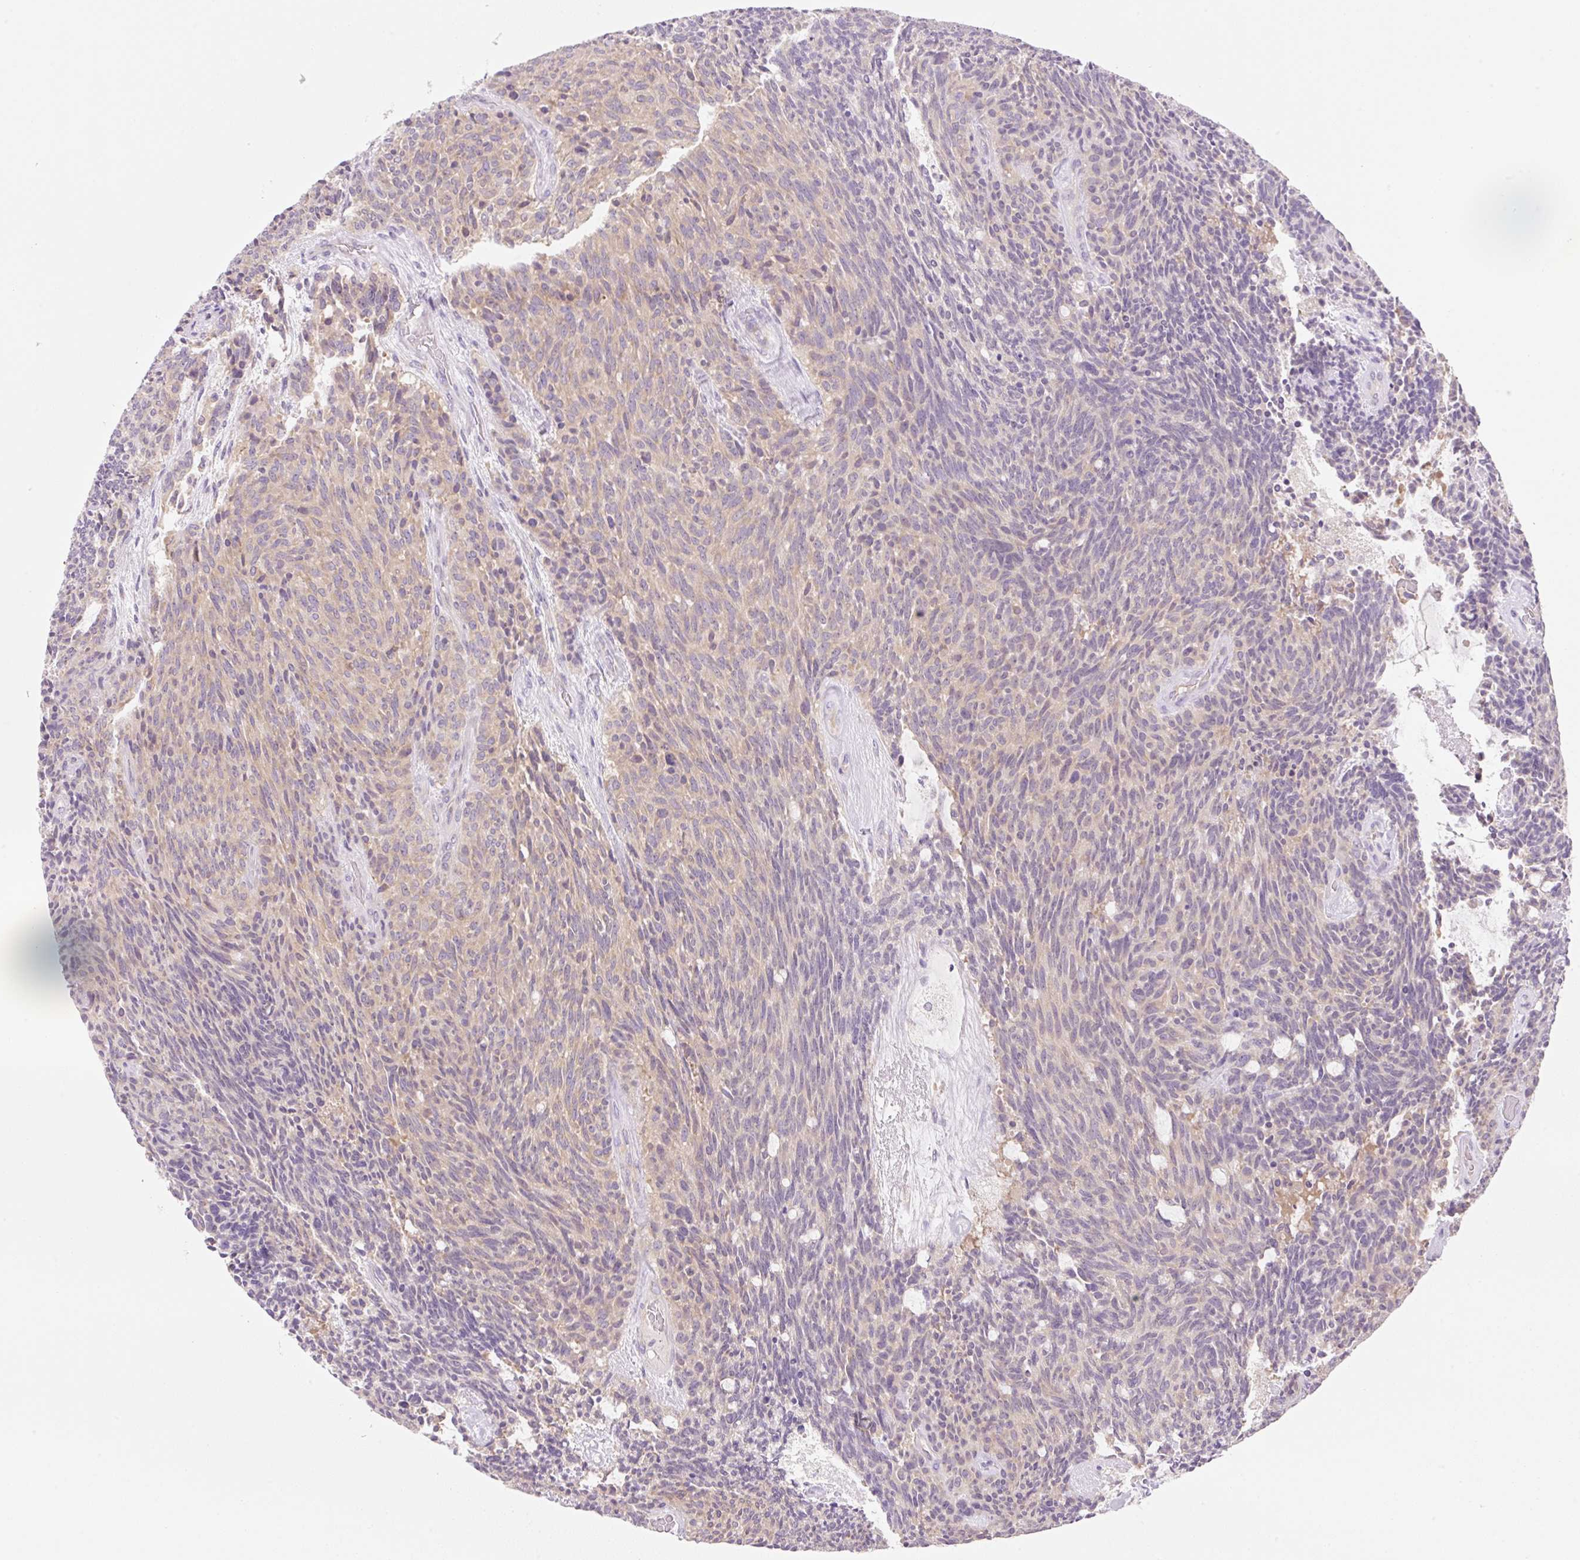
{"staining": {"intensity": "weak", "quantity": "25%-75%", "location": "cytoplasmic/membranous"}, "tissue": "carcinoid", "cell_type": "Tumor cells", "image_type": "cancer", "snomed": [{"axis": "morphology", "description": "Carcinoid, malignant, NOS"}, {"axis": "topography", "description": "Pancreas"}], "caption": "Immunohistochemistry photomicrograph of carcinoid stained for a protein (brown), which reveals low levels of weak cytoplasmic/membranous staining in about 25%-75% of tumor cells.", "gene": "RPL18A", "patient": {"sex": "female", "age": 54}}